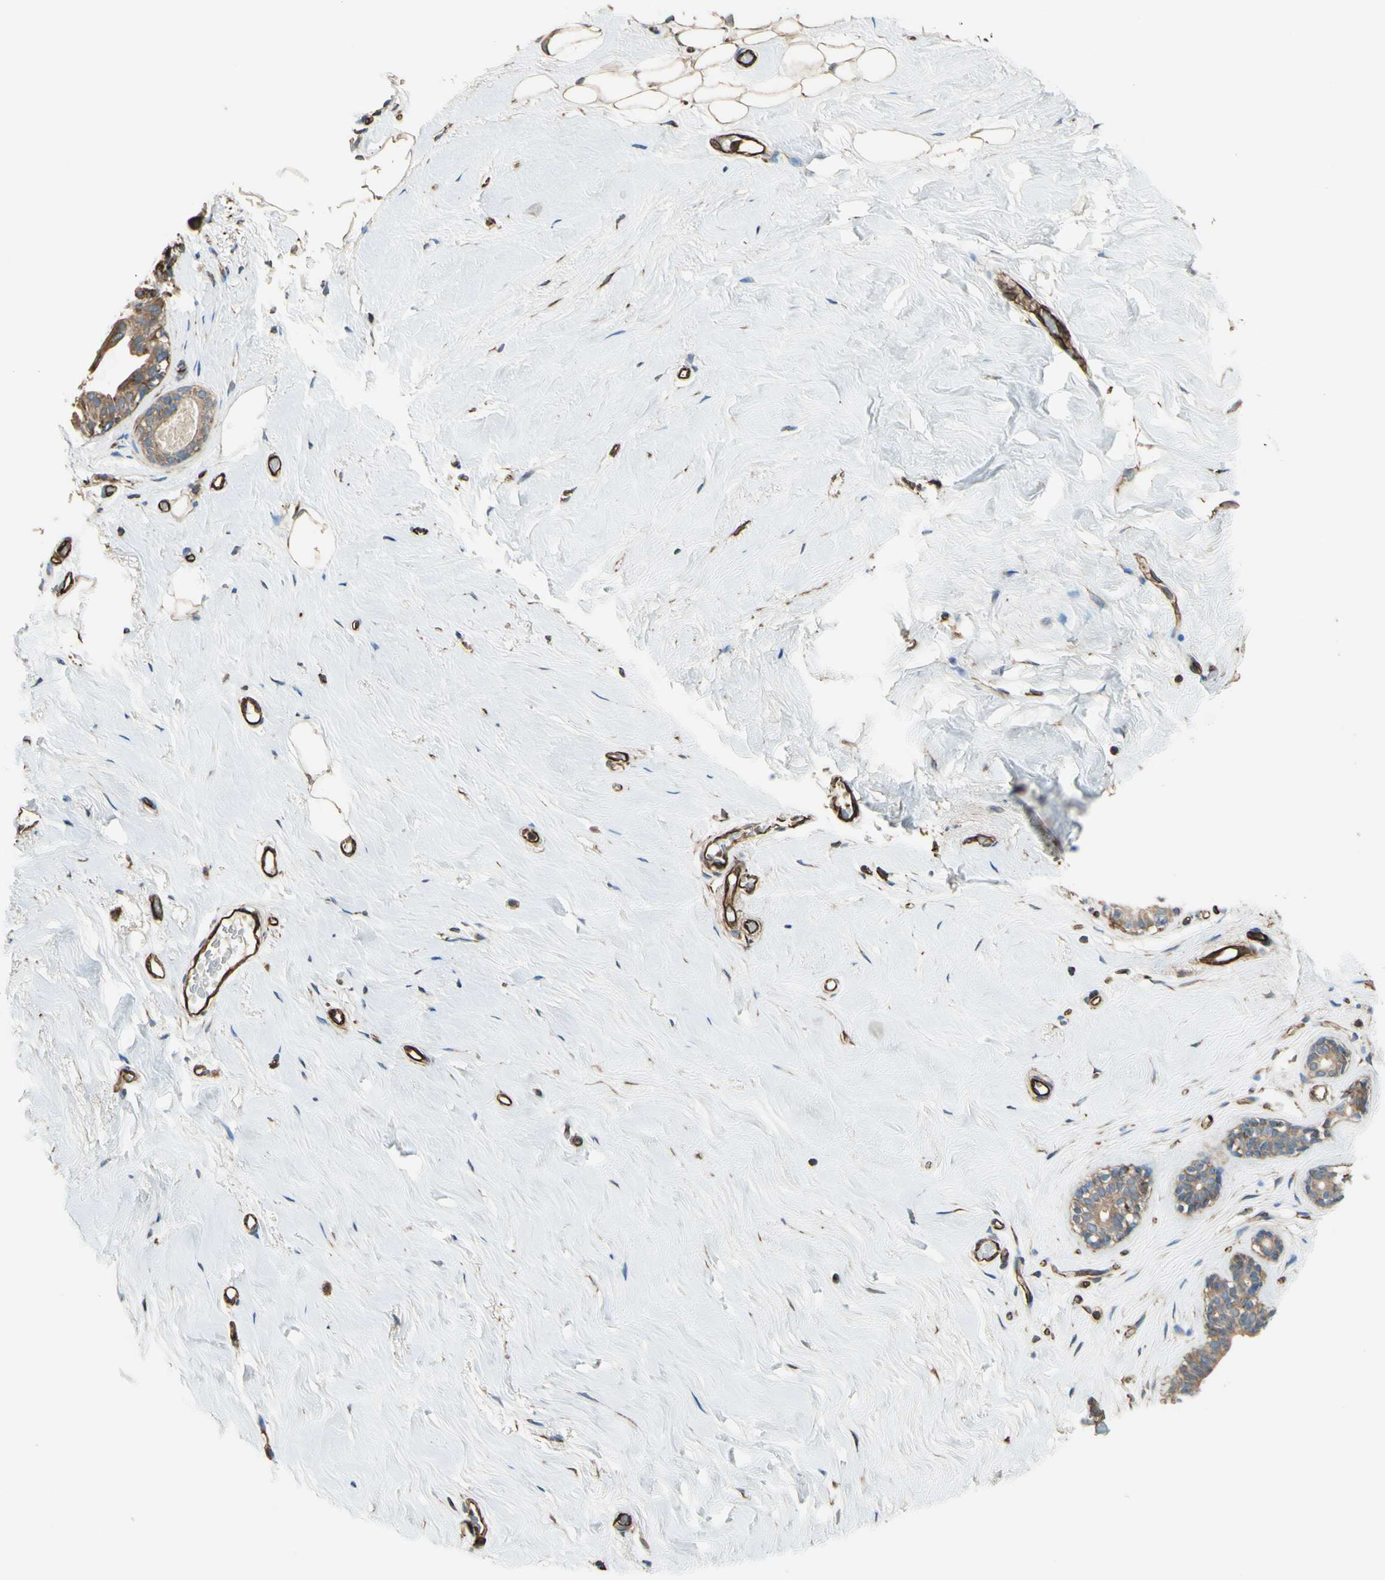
{"staining": {"intensity": "moderate", "quantity": ">75%", "location": "cytoplasmic/membranous"}, "tissue": "breast", "cell_type": "Adipocytes", "image_type": "normal", "snomed": [{"axis": "morphology", "description": "Normal tissue, NOS"}, {"axis": "topography", "description": "Breast"}], "caption": "High-magnification brightfield microscopy of benign breast stained with DAB (3,3'-diaminobenzidine) (brown) and counterstained with hematoxylin (blue). adipocytes exhibit moderate cytoplasmic/membranous expression is appreciated in approximately>75% of cells.", "gene": "TRAF2", "patient": {"sex": "female", "age": 75}}